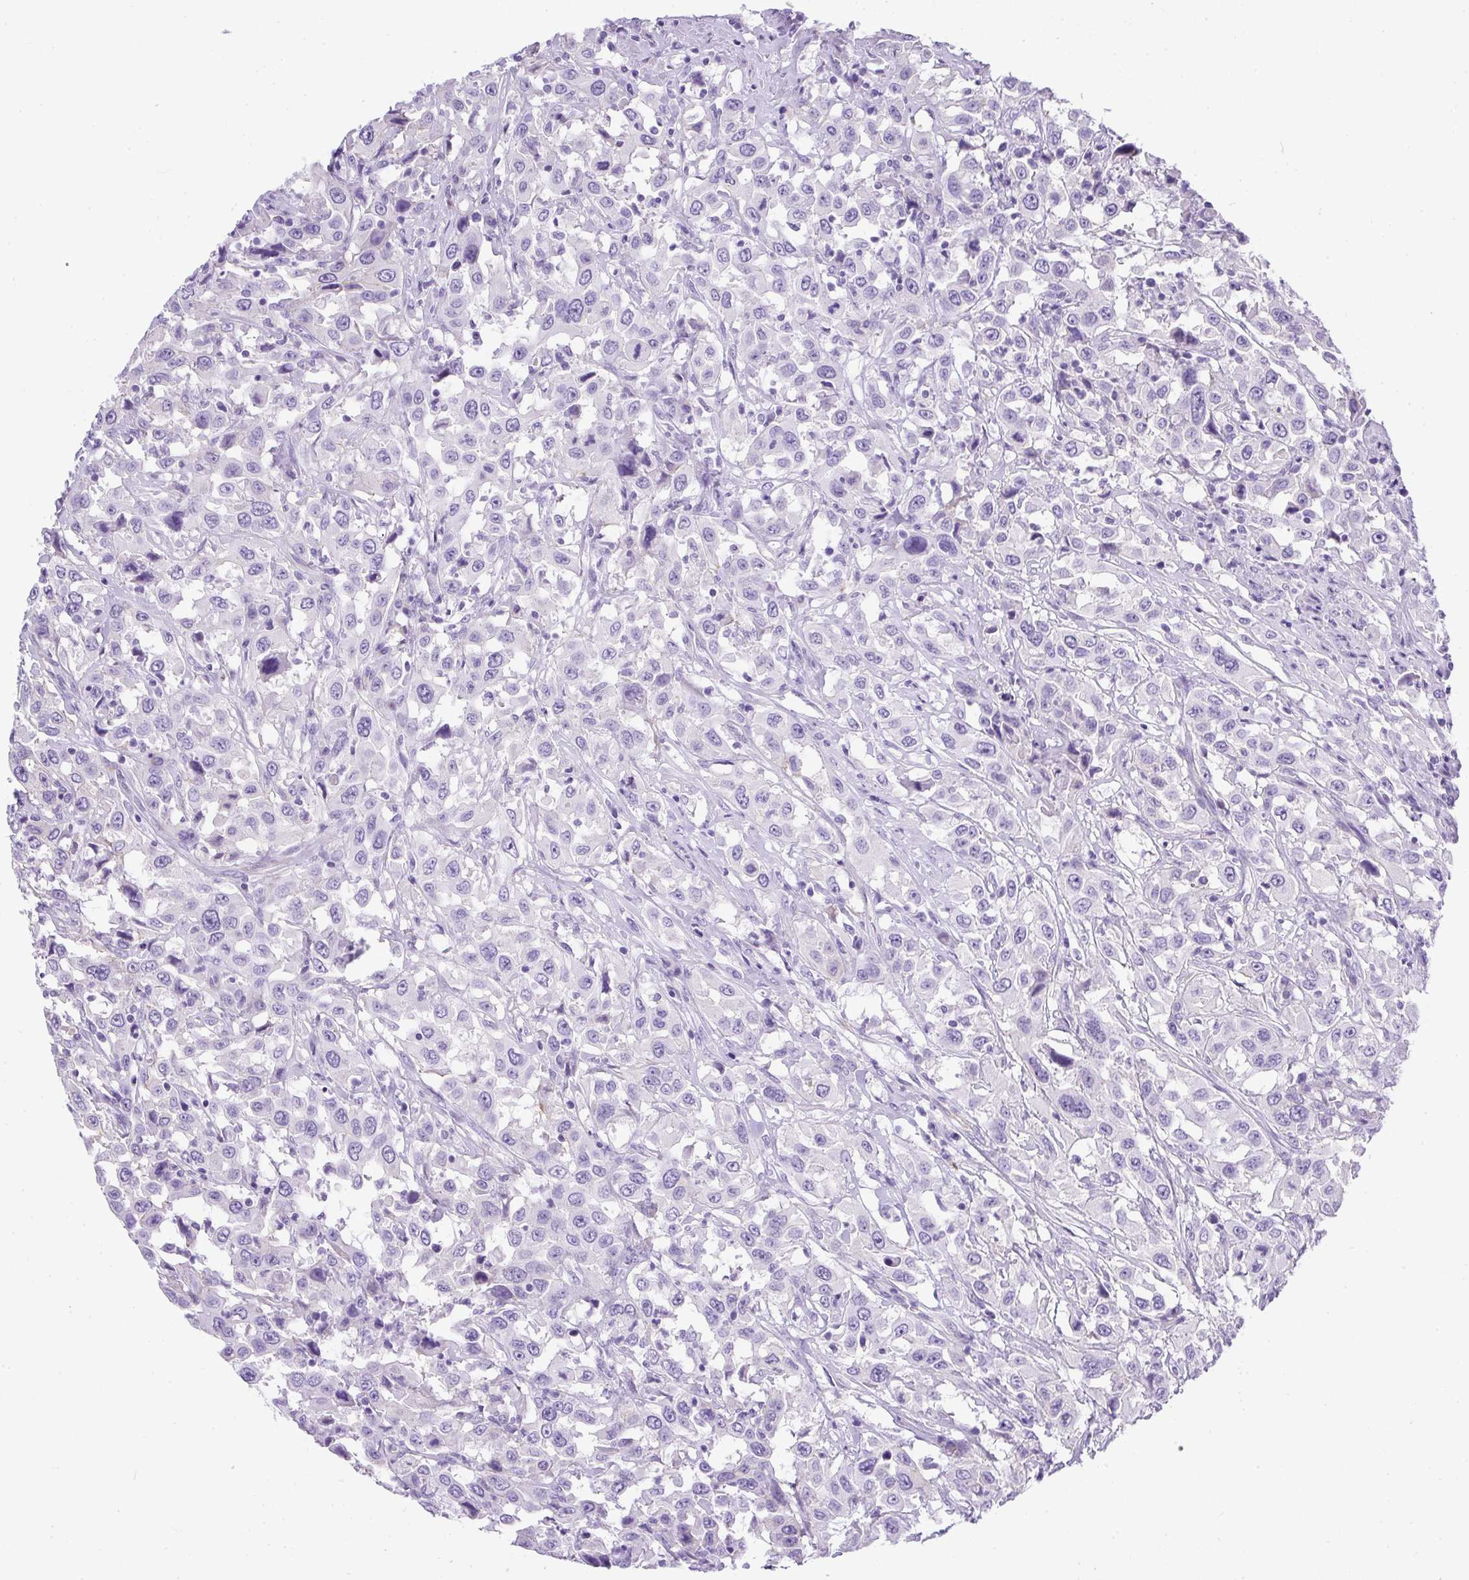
{"staining": {"intensity": "negative", "quantity": "none", "location": "none"}, "tissue": "urothelial cancer", "cell_type": "Tumor cells", "image_type": "cancer", "snomed": [{"axis": "morphology", "description": "Urothelial carcinoma, High grade"}, {"axis": "topography", "description": "Urinary bladder"}], "caption": "Tumor cells show no significant protein staining in urothelial cancer. (DAB immunohistochemistry (IHC) visualized using brightfield microscopy, high magnification).", "gene": "PLPPR3", "patient": {"sex": "male", "age": 61}}